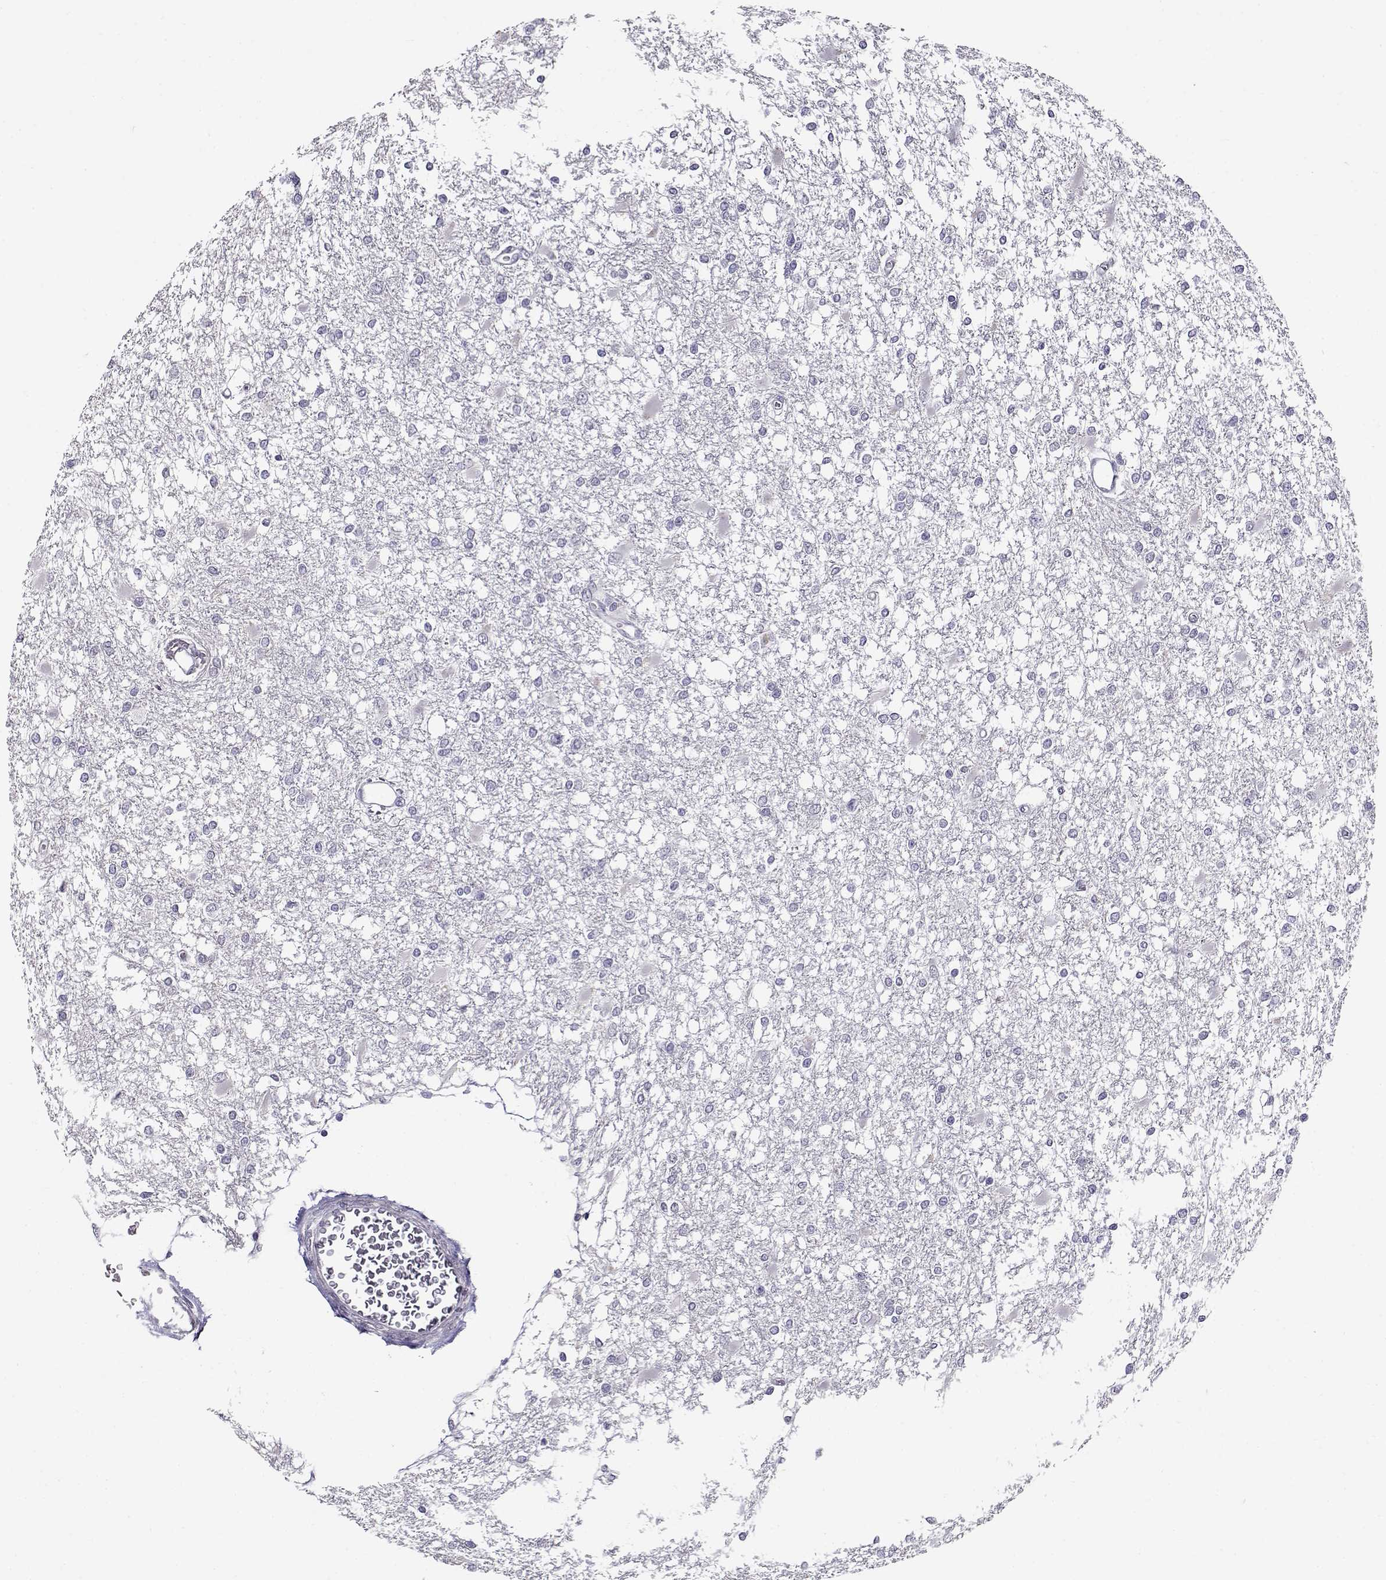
{"staining": {"intensity": "negative", "quantity": "none", "location": "none"}, "tissue": "glioma", "cell_type": "Tumor cells", "image_type": "cancer", "snomed": [{"axis": "morphology", "description": "Glioma, malignant, High grade"}, {"axis": "topography", "description": "Cerebral cortex"}], "caption": "An image of human malignant high-grade glioma is negative for staining in tumor cells.", "gene": "RHOXF2", "patient": {"sex": "male", "age": 79}}